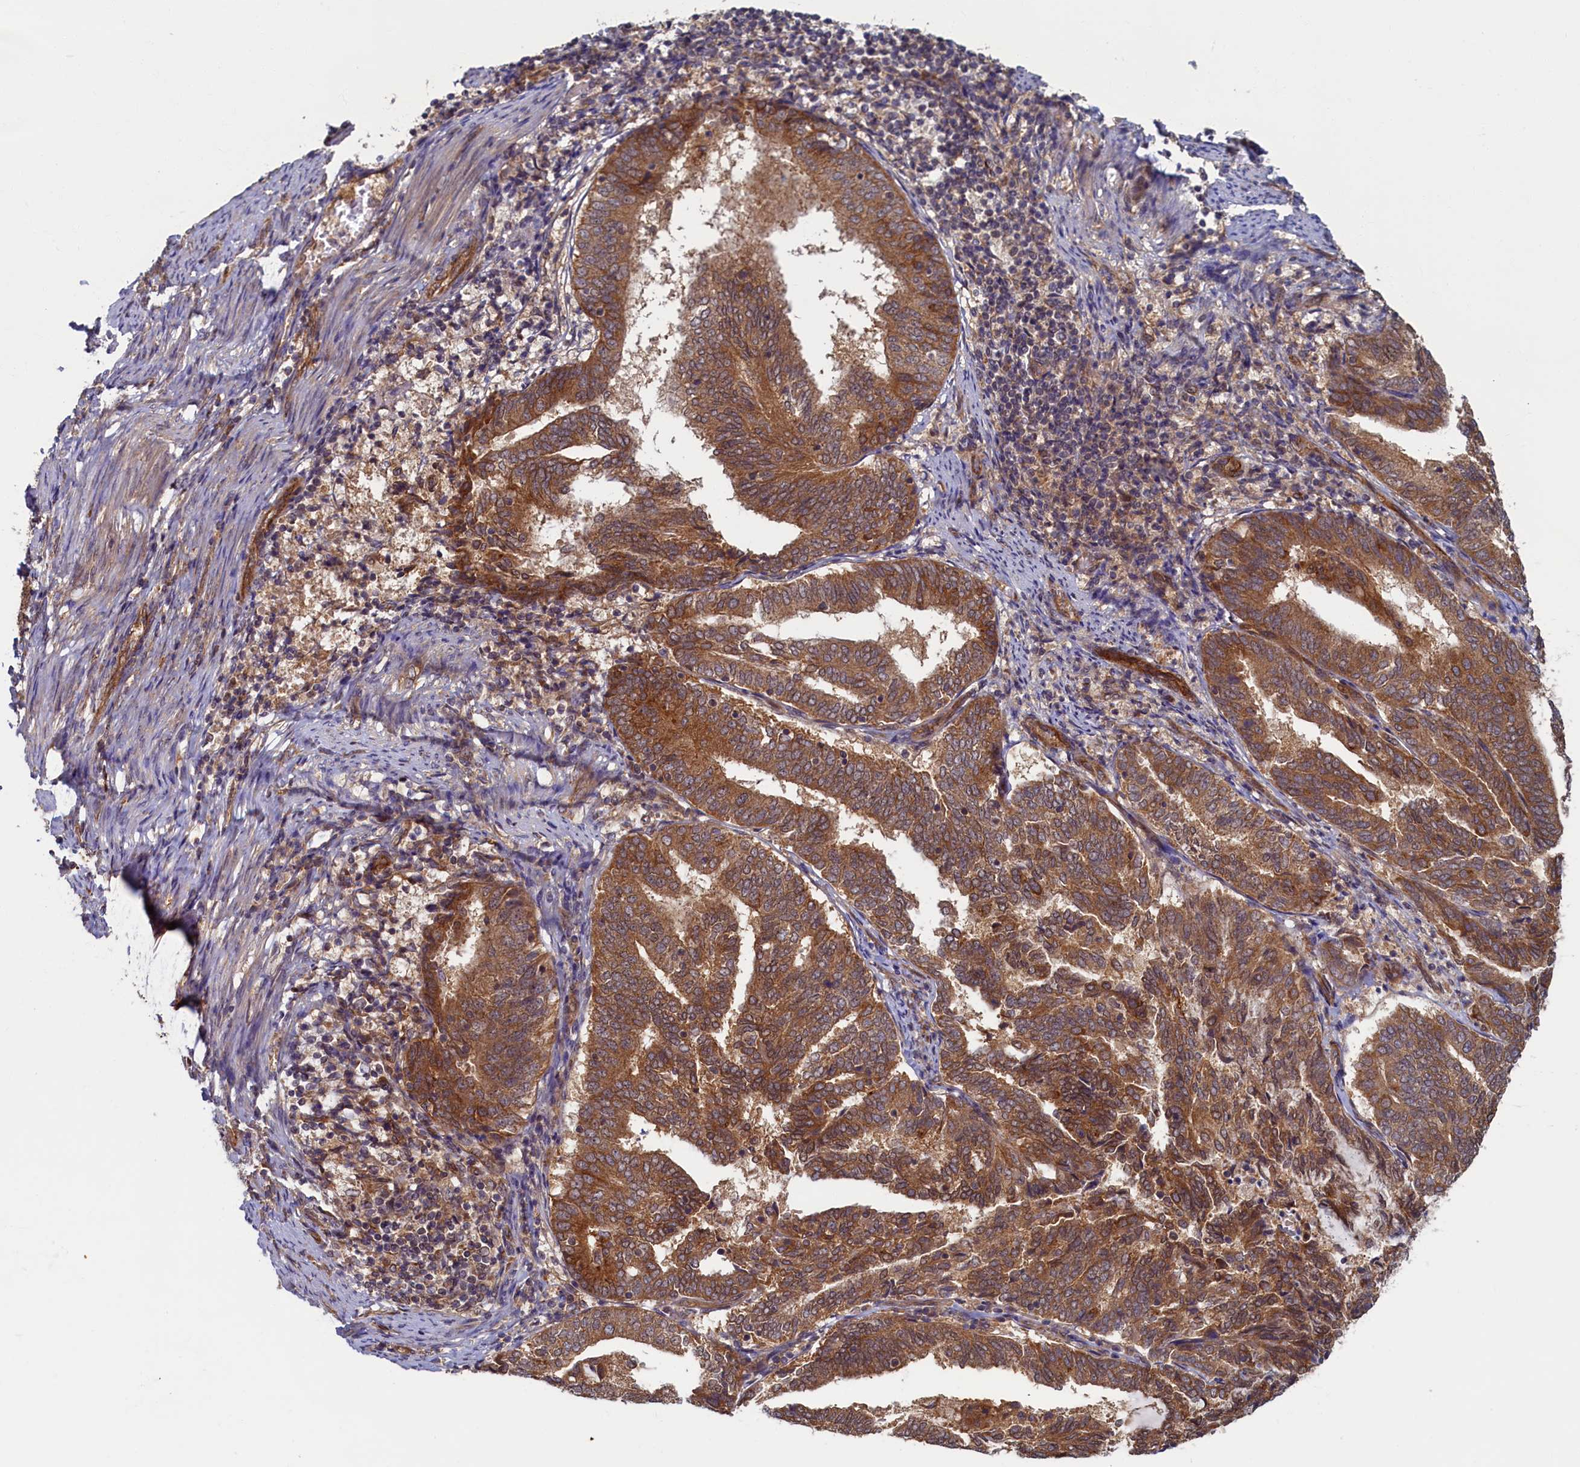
{"staining": {"intensity": "moderate", "quantity": ">75%", "location": "cytoplasmic/membranous"}, "tissue": "endometrial cancer", "cell_type": "Tumor cells", "image_type": "cancer", "snomed": [{"axis": "morphology", "description": "Adenocarcinoma, NOS"}, {"axis": "topography", "description": "Endometrium"}], "caption": "Protein expression analysis of endometrial adenocarcinoma exhibits moderate cytoplasmic/membranous staining in approximately >75% of tumor cells.", "gene": "STX12", "patient": {"sex": "female", "age": 80}}